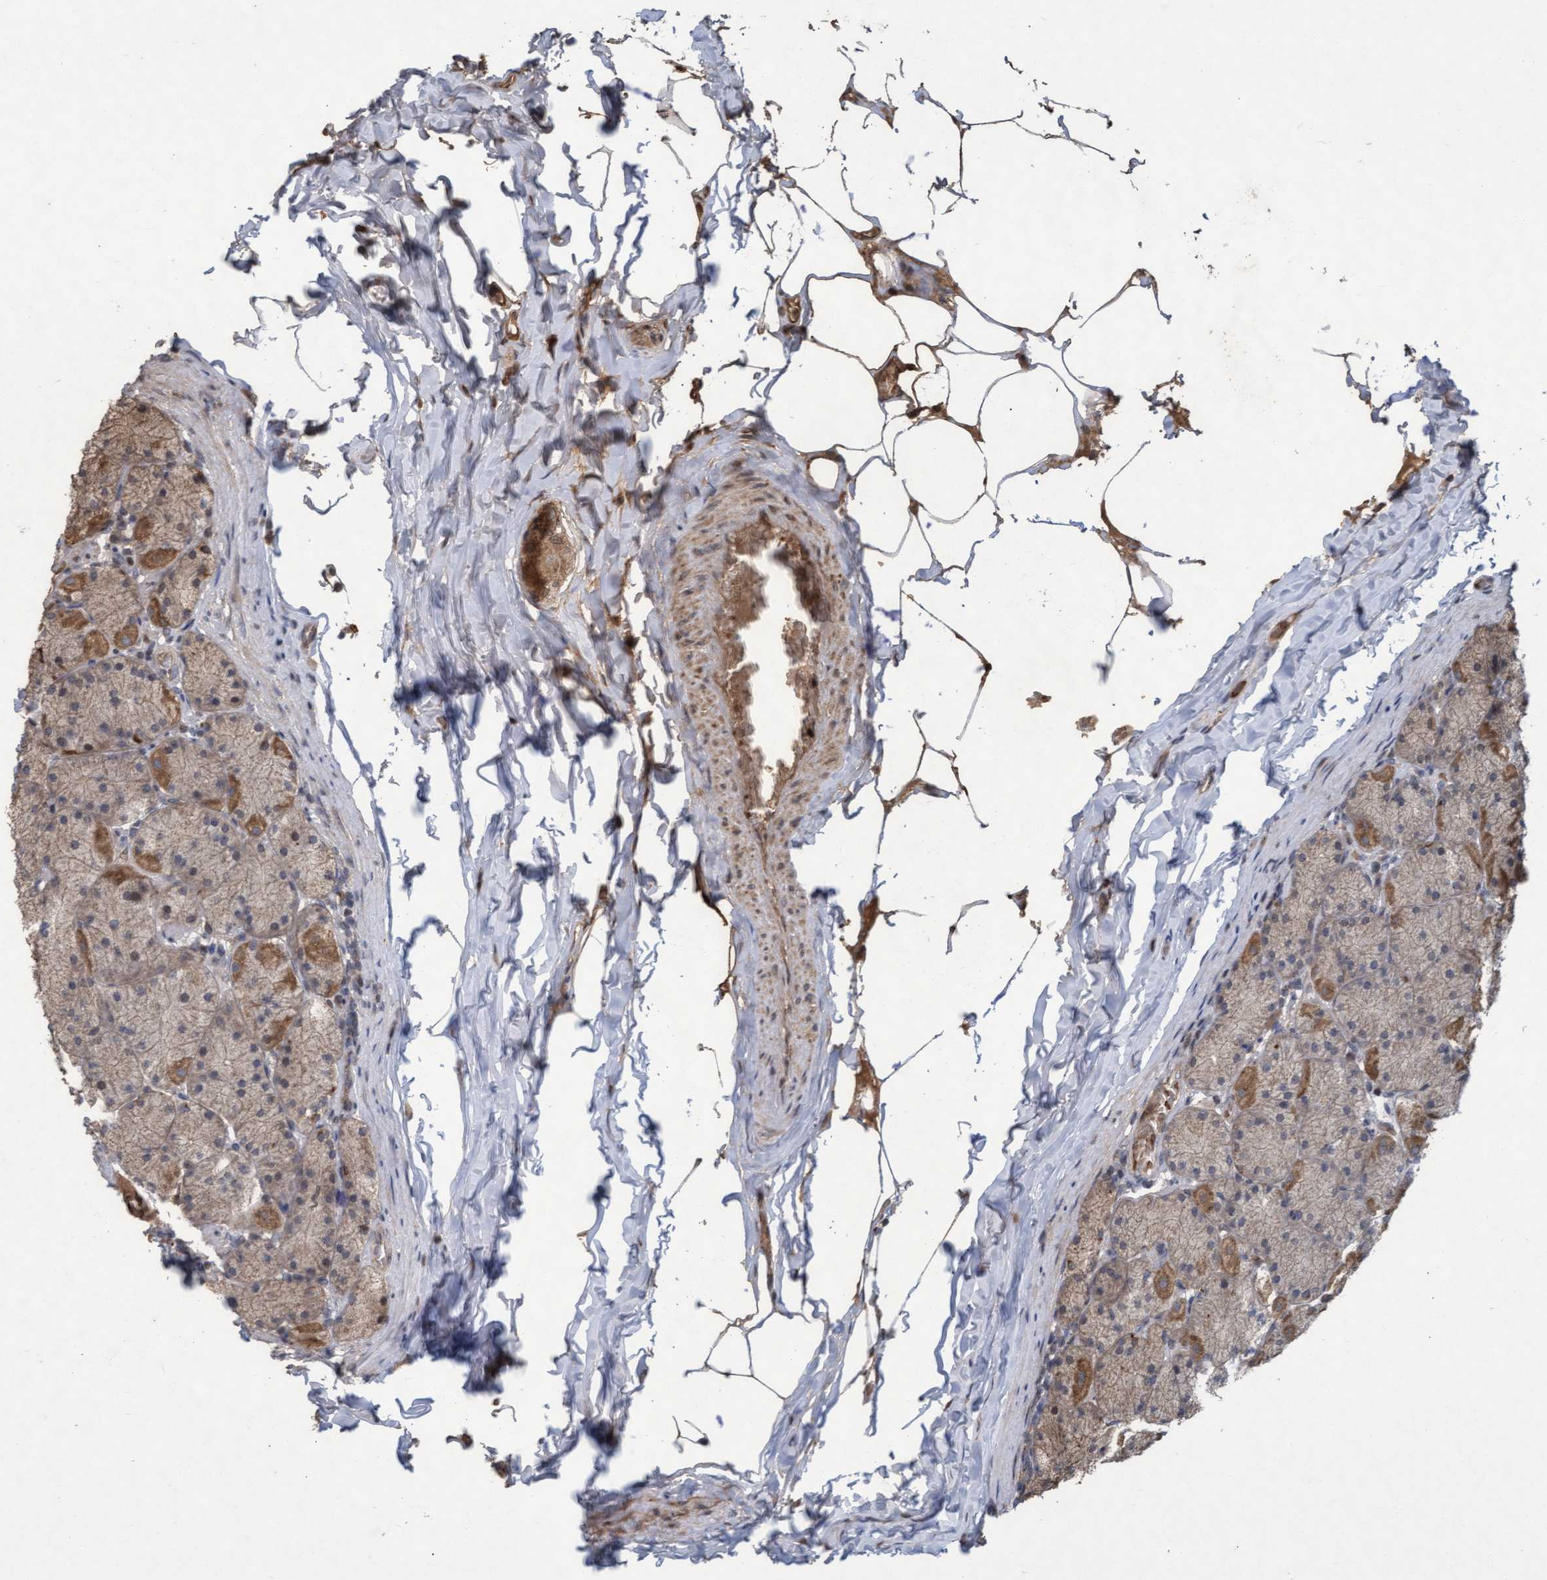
{"staining": {"intensity": "moderate", "quantity": ">75%", "location": "cytoplasmic/membranous"}, "tissue": "stomach", "cell_type": "Glandular cells", "image_type": "normal", "snomed": [{"axis": "morphology", "description": "Normal tissue, NOS"}, {"axis": "topography", "description": "Stomach, upper"}], "caption": "Immunohistochemistry photomicrograph of unremarkable stomach: stomach stained using immunohistochemistry (IHC) reveals medium levels of moderate protein expression localized specifically in the cytoplasmic/membranous of glandular cells, appearing as a cytoplasmic/membranous brown color.", "gene": "KCNC2", "patient": {"sex": "female", "age": 56}}